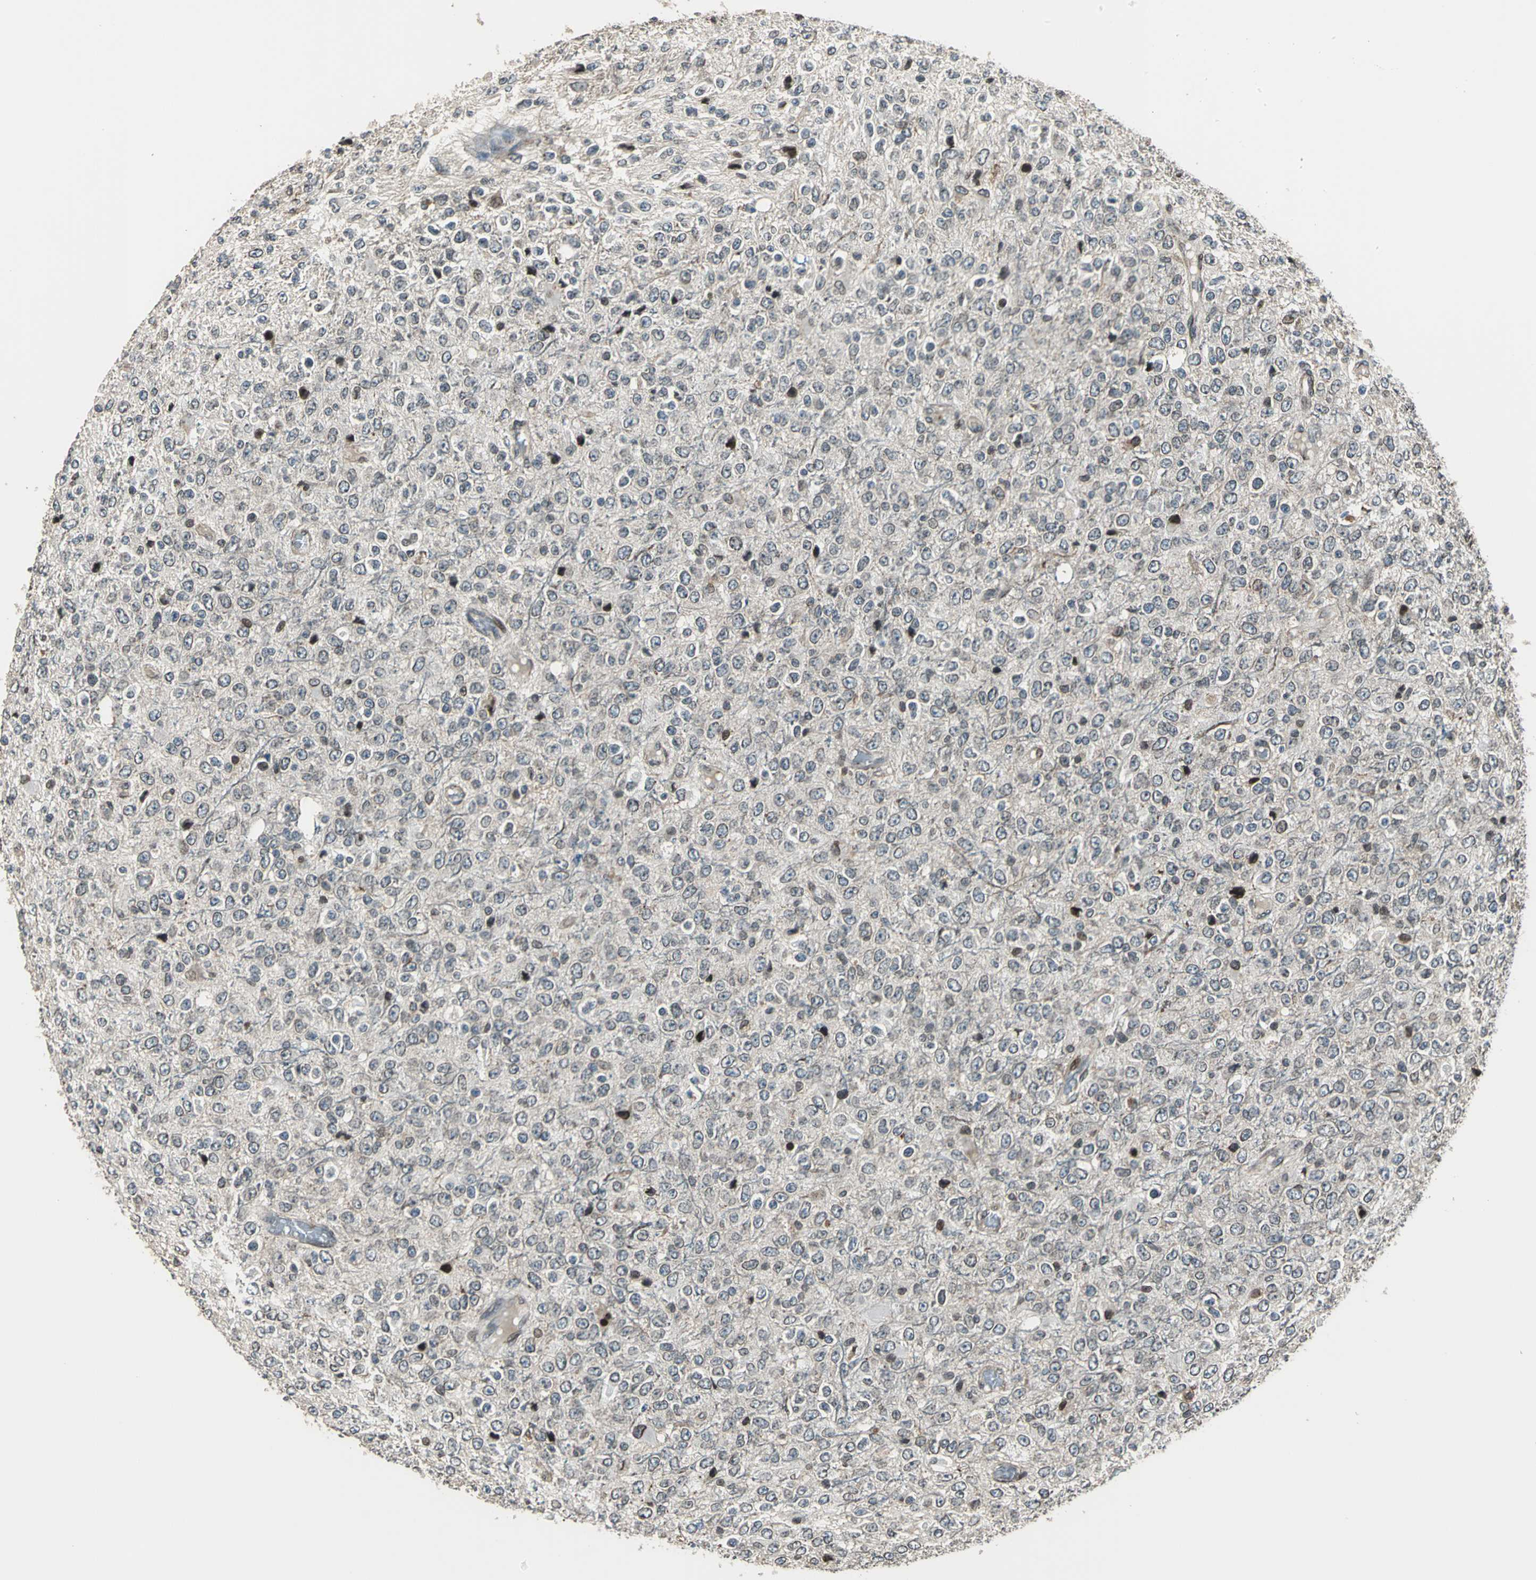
{"staining": {"intensity": "moderate", "quantity": "<25%", "location": "nuclear"}, "tissue": "glioma", "cell_type": "Tumor cells", "image_type": "cancer", "snomed": [{"axis": "morphology", "description": "Glioma, malignant, High grade"}, {"axis": "topography", "description": "pancreas cauda"}], "caption": "Moderate nuclear staining is present in about <25% of tumor cells in malignant glioma (high-grade). (IHC, brightfield microscopy, high magnification).", "gene": "BRIP1", "patient": {"sex": "male", "age": 60}}